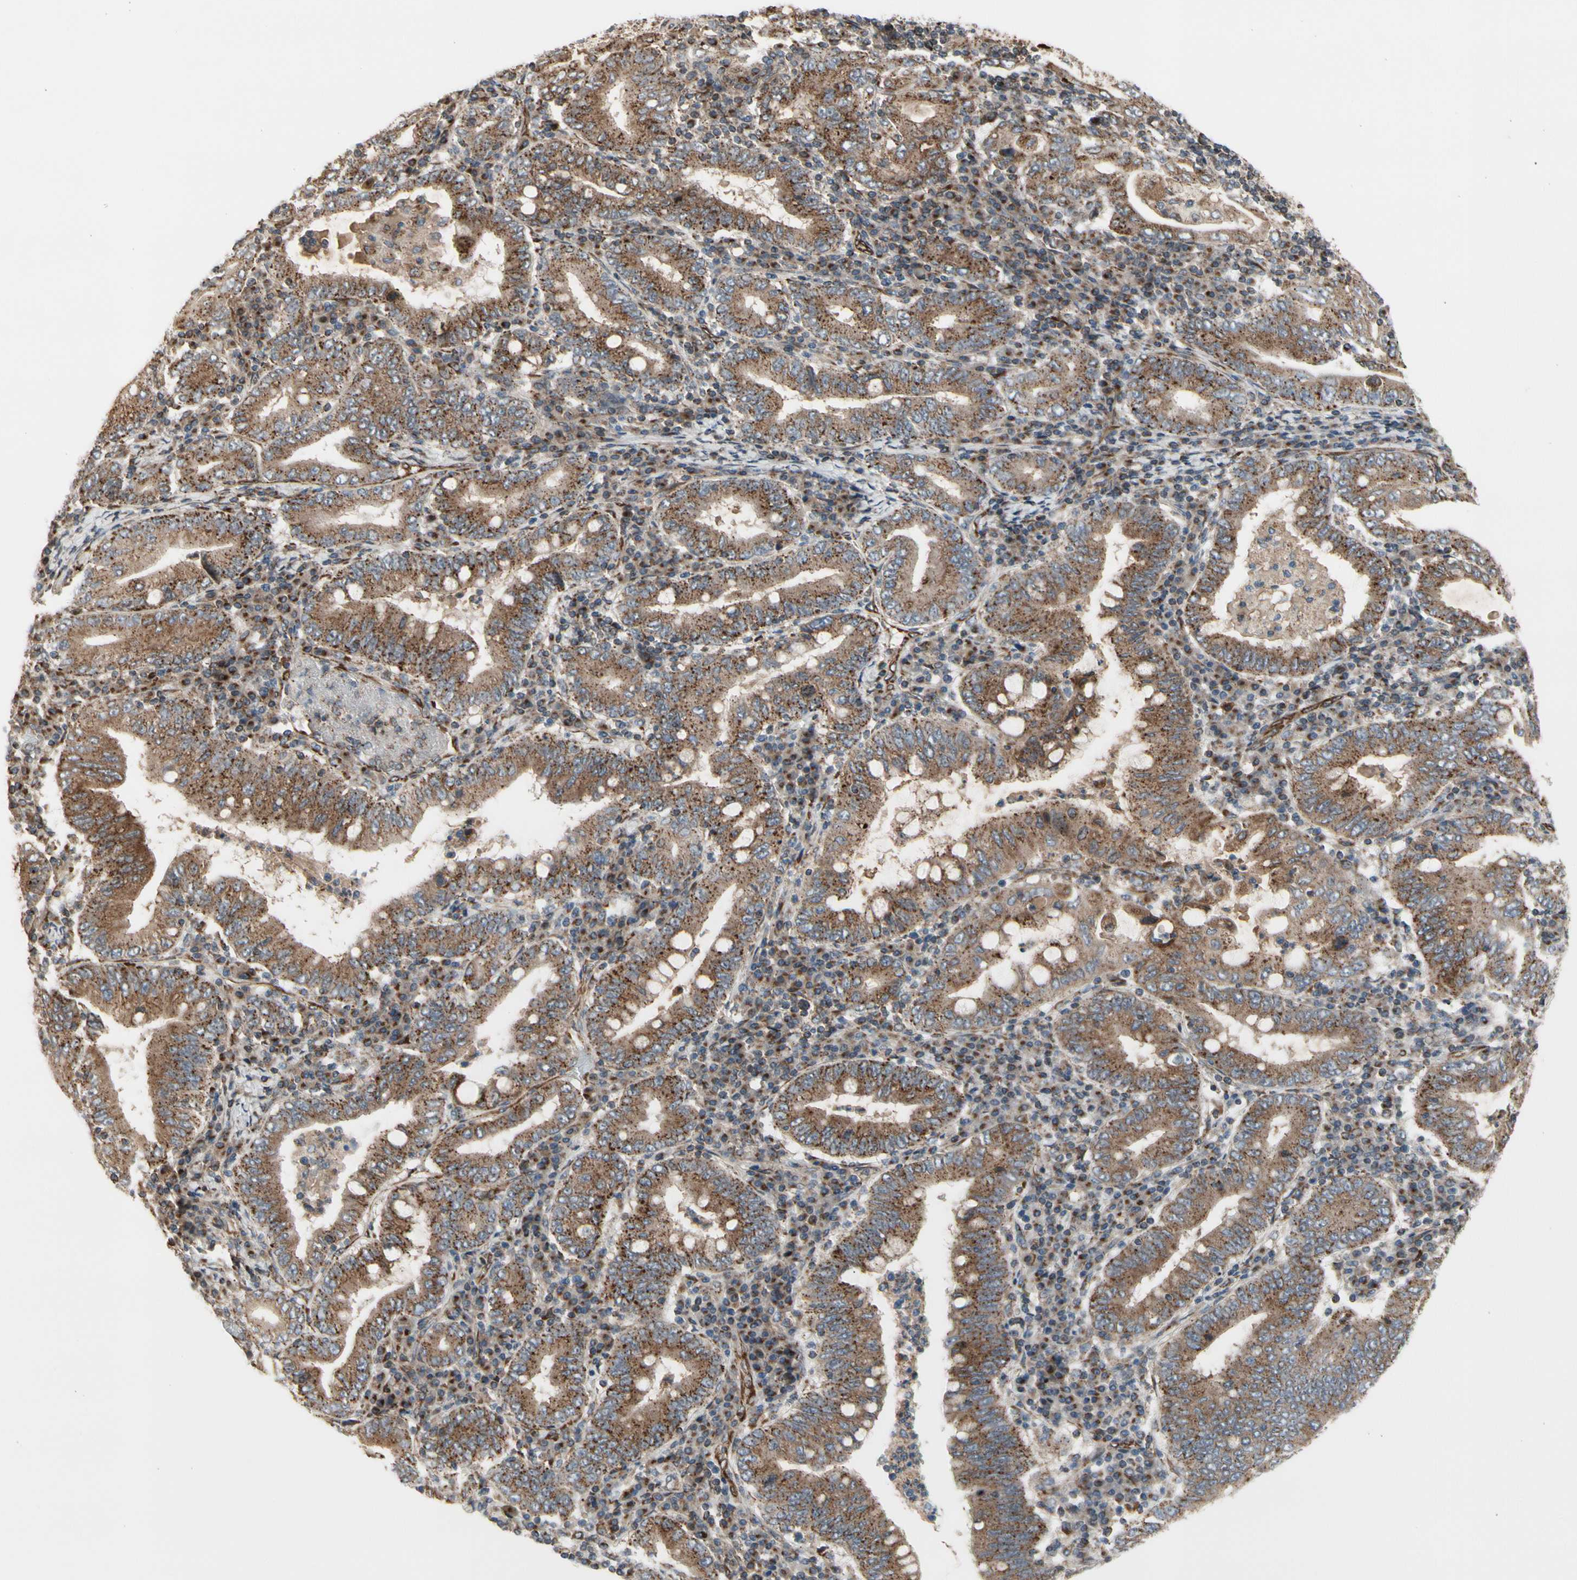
{"staining": {"intensity": "strong", "quantity": ">75%", "location": "cytoplasmic/membranous"}, "tissue": "stomach cancer", "cell_type": "Tumor cells", "image_type": "cancer", "snomed": [{"axis": "morphology", "description": "Normal tissue, NOS"}, {"axis": "morphology", "description": "Adenocarcinoma, NOS"}, {"axis": "topography", "description": "Esophagus"}, {"axis": "topography", "description": "Stomach, upper"}, {"axis": "topography", "description": "Peripheral nerve tissue"}], "caption": "An immunohistochemistry image of tumor tissue is shown. Protein staining in brown highlights strong cytoplasmic/membranous positivity in stomach cancer (adenocarcinoma) within tumor cells.", "gene": "SLC39A9", "patient": {"sex": "male", "age": 62}}